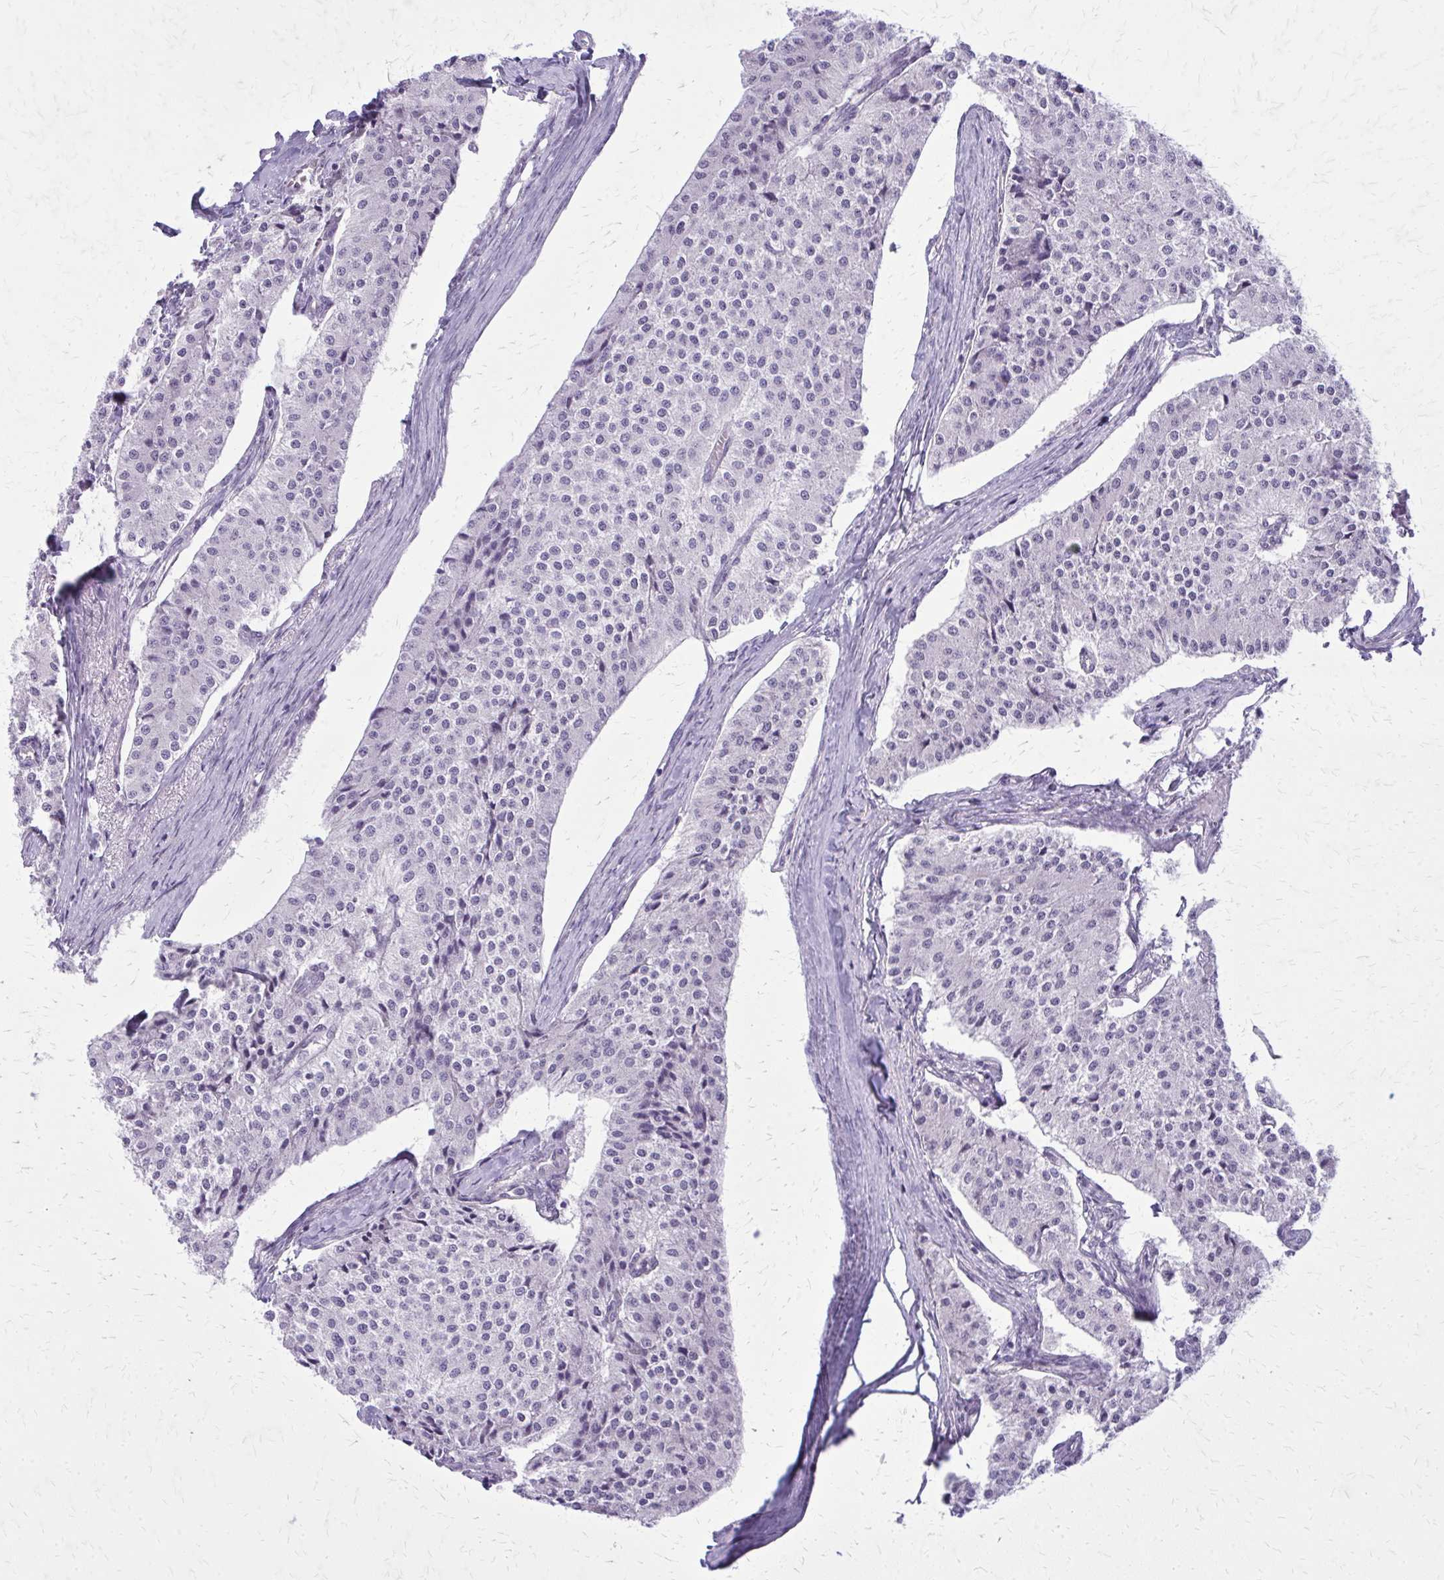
{"staining": {"intensity": "negative", "quantity": "none", "location": "none"}, "tissue": "carcinoid", "cell_type": "Tumor cells", "image_type": "cancer", "snomed": [{"axis": "morphology", "description": "Carcinoid, malignant, NOS"}, {"axis": "topography", "description": "Colon"}], "caption": "The micrograph exhibits no significant positivity in tumor cells of malignant carcinoid. (Brightfield microscopy of DAB (3,3'-diaminobenzidine) immunohistochemistry at high magnification).", "gene": "PLCB1", "patient": {"sex": "female", "age": 52}}